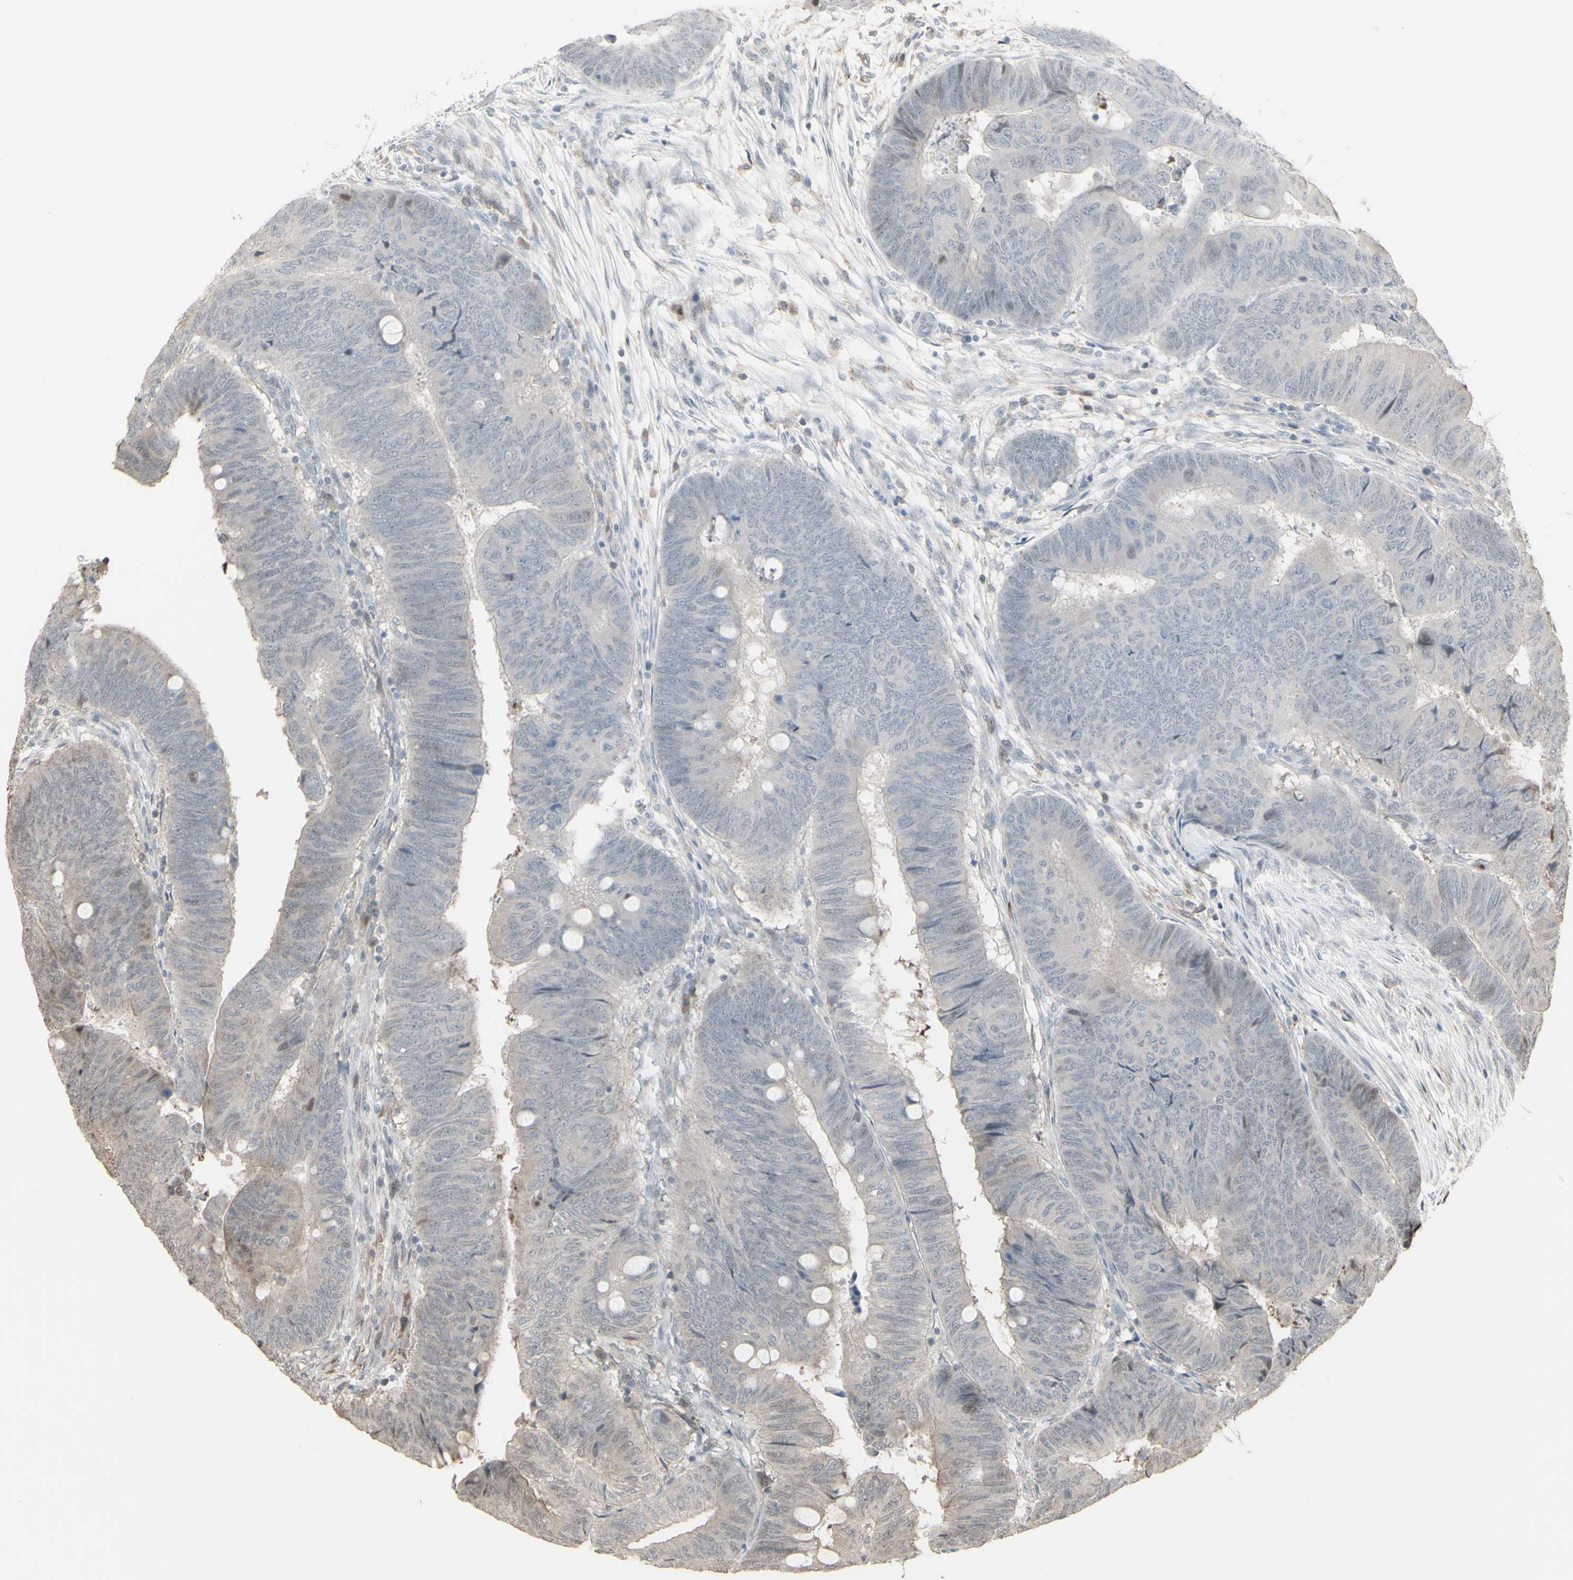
{"staining": {"intensity": "negative", "quantity": "none", "location": "none"}, "tissue": "colorectal cancer", "cell_type": "Tumor cells", "image_type": "cancer", "snomed": [{"axis": "morphology", "description": "Normal tissue, NOS"}, {"axis": "morphology", "description": "Adenocarcinoma, NOS"}, {"axis": "topography", "description": "Rectum"}, {"axis": "topography", "description": "Peripheral nerve tissue"}], "caption": "Micrograph shows no protein expression in tumor cells of colorectal adenocarcinoma tissue. Brightfield microscopy of immunohistochemistry stained with DAB (brown) and hematoxylin (blue), captured at high magnification.", "gene": "CD33", "patient": {"sex": "male", "age": 92}}